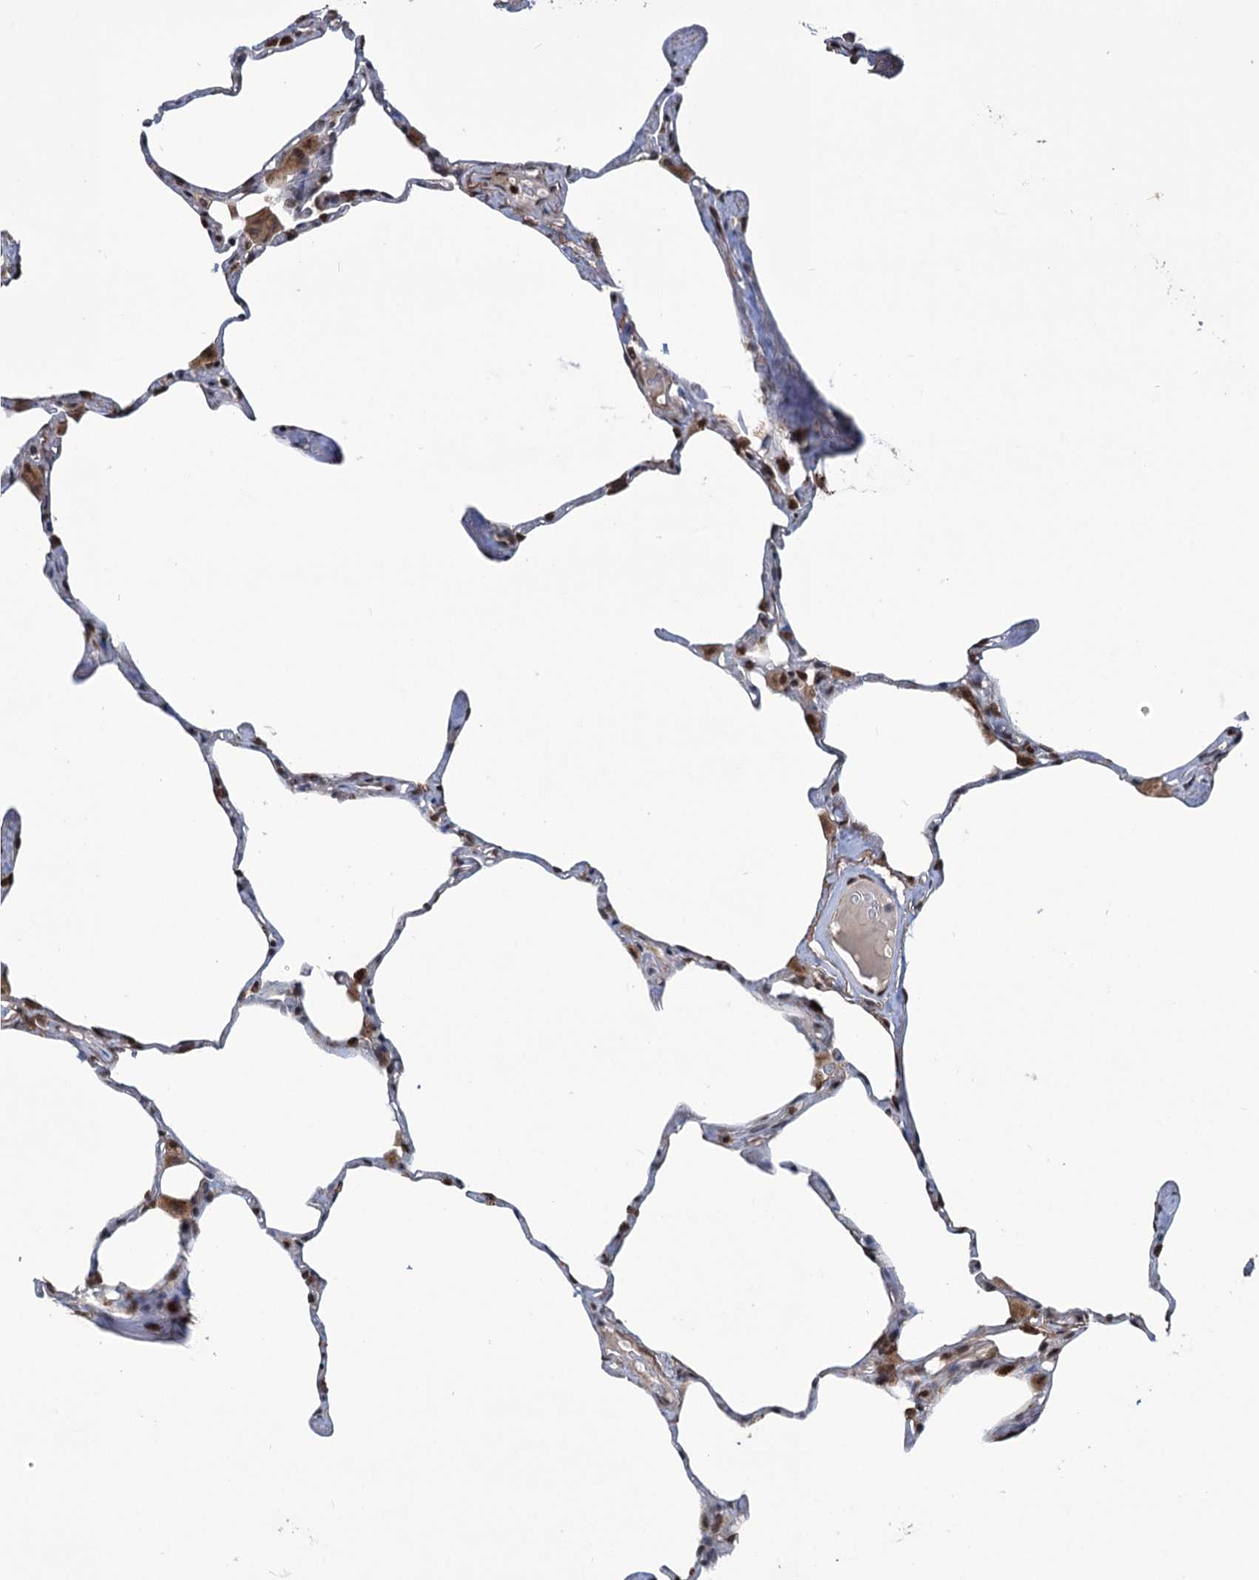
{"staining": {"intensity": "moderate", "quantity": "<25%", "location": "cytoplasmic/membranous"}, "tissue": "lung", "cell_type": "Alveolar cells", "image_type": "normal", "snomed": [{"axis": "morphology", "description": "Normal tissue, NOS"}, {"axis": "topography", "description": "Lung"}], "caption": "A low amount of moderate cytoplasmic/membranous staining is identified in approximately <25% of alveolar cells in normal lung.", "gene": "PHC3", "patient": {"sex": "male", "age": 65}}